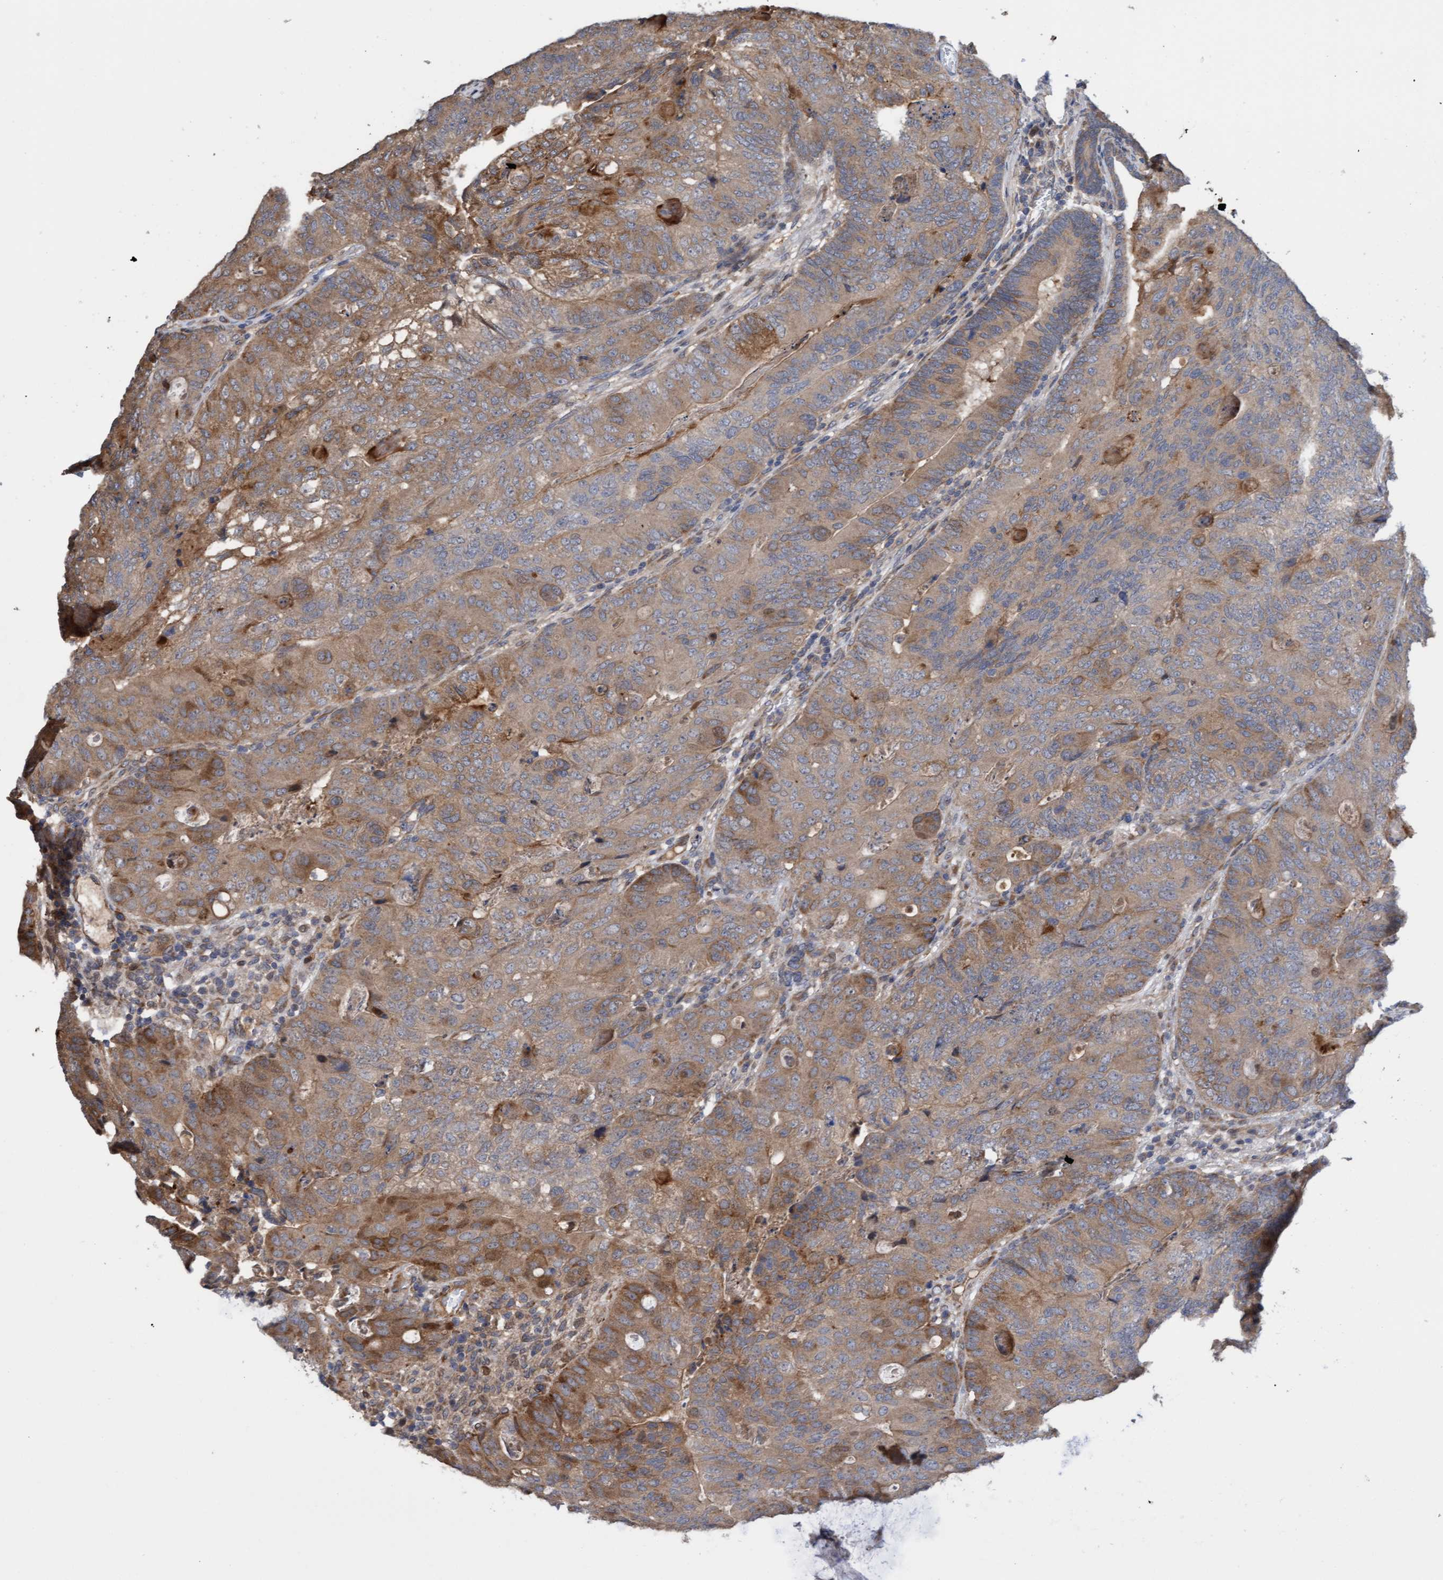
{"staining": {"intensity": "moderate", "quantity": ">75%", "location": "cytoplasmic/membranous"}, "tissue": "colorectal cancer", "cell_type": "Tumor cells", "image_type": "cancer", "snomed": [{"axis": "morphology", "description": "Adenocarcinoma, NOS"}, {"axis": "topography", "description": "Colon"}], "caption": "Colorectal cancer (adenocarcinoma) stained for a protein displays moderate cytoplasmic/membranous positivity in tumor cells. (brown staining indicates protein expression, while blue staining denotes nuclei).", "gene": "ITFG1", "patient": {"sex": "female", "age": 67}}